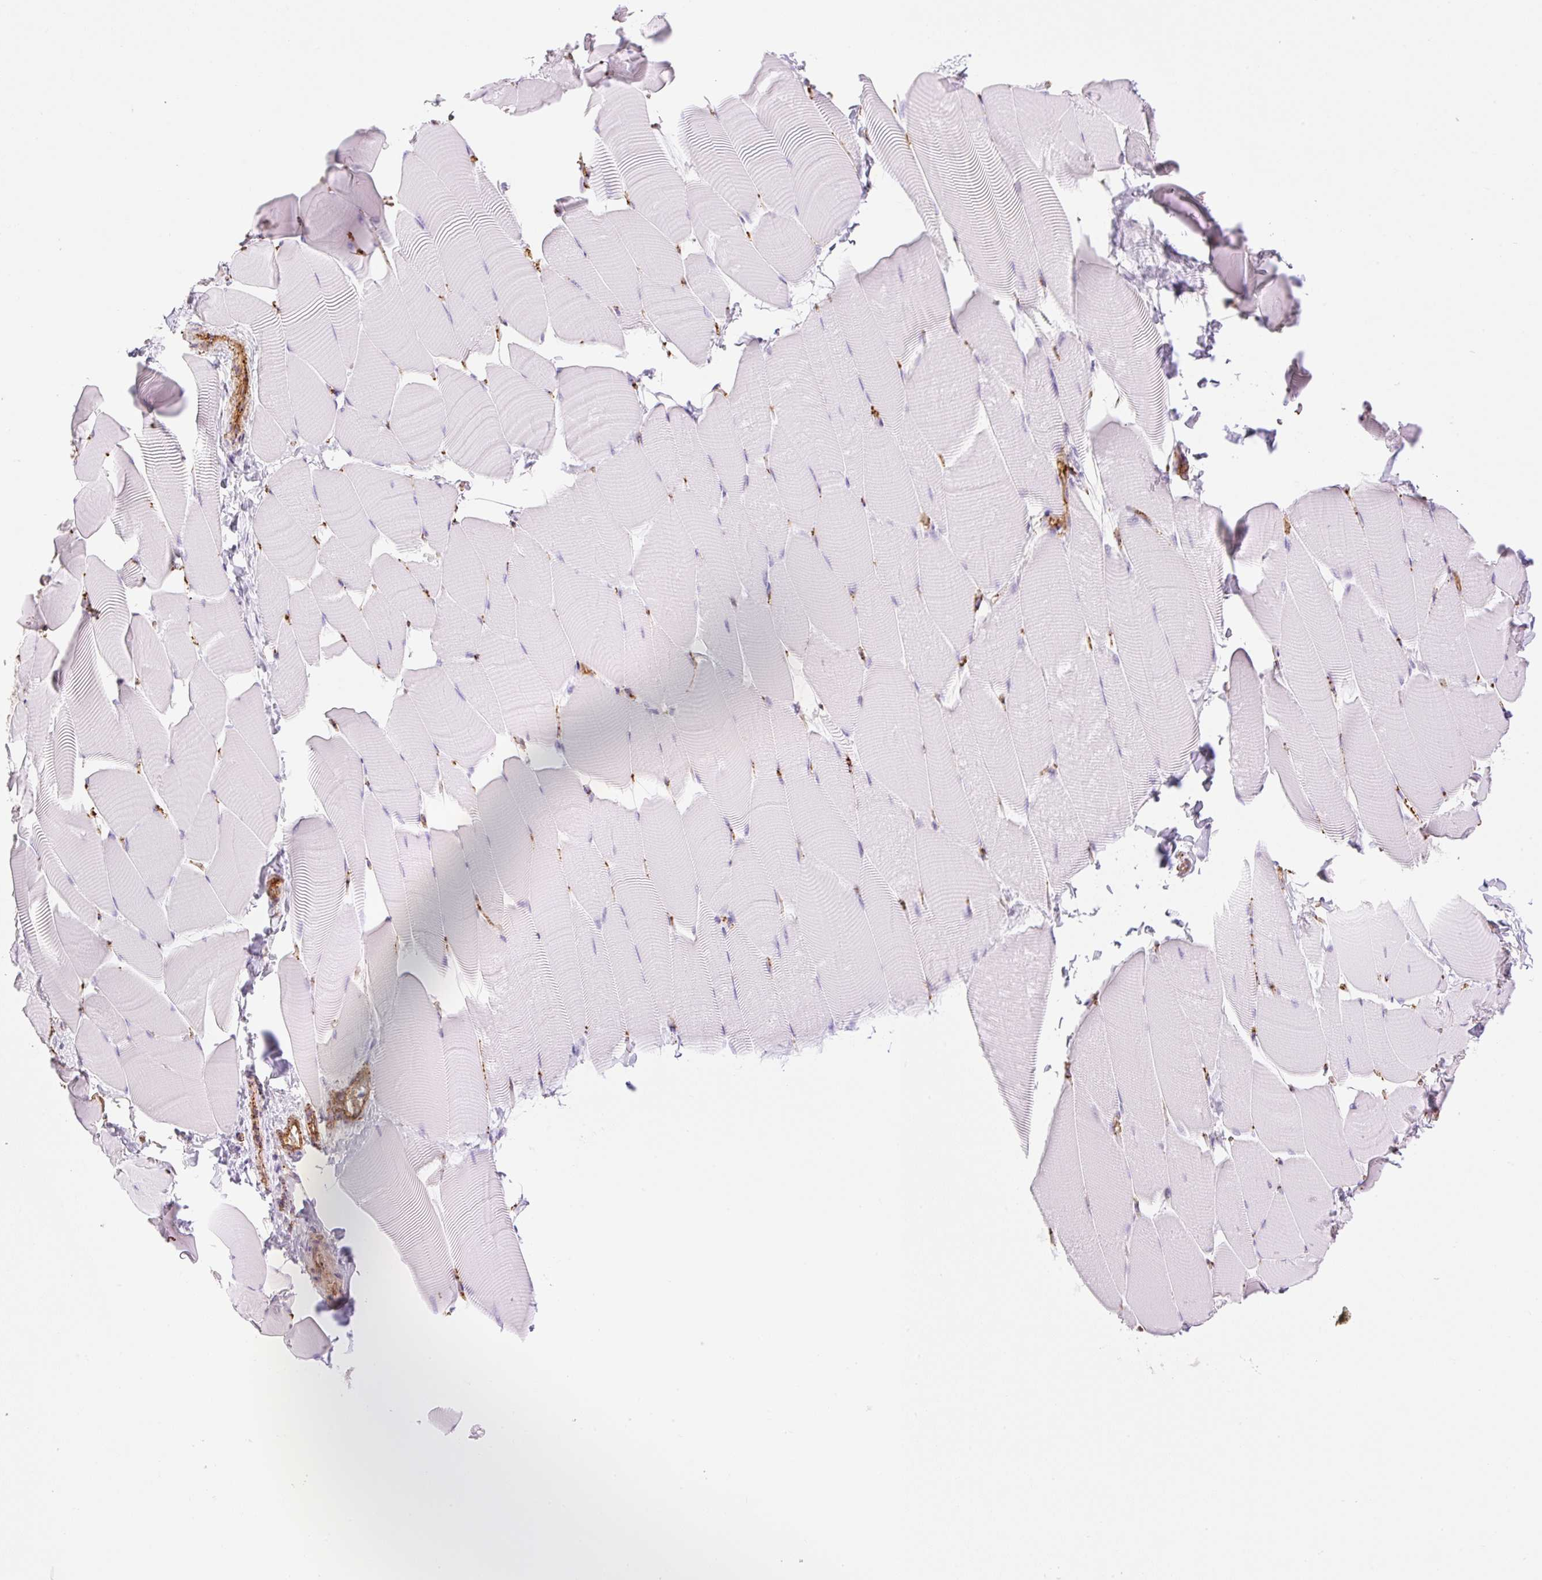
{"staining": {"intensity": "negative", "quantity": "none", "location": "none"}, "tissue": "skeletal muscle", "cell_type": "Myocytes", "image_type": "normal", "snomed": [{"axis": "morphology", "description": "Normal tissue, NOS"}, {"axis": "topography", "description": "Skeletal muscle"}], "caption": "This is a photomicrograph of immunohistochemistry (IHC) staining of benign skeletal muscle, which shows no expression in myocytes. (Stains: DAB immunohistochemistry with hematoxylin counter stain, Microscopy: brightfield microscopy at high magnification).", "gene": "EHD1", "patient": {"sex": "male", "age": 25}}